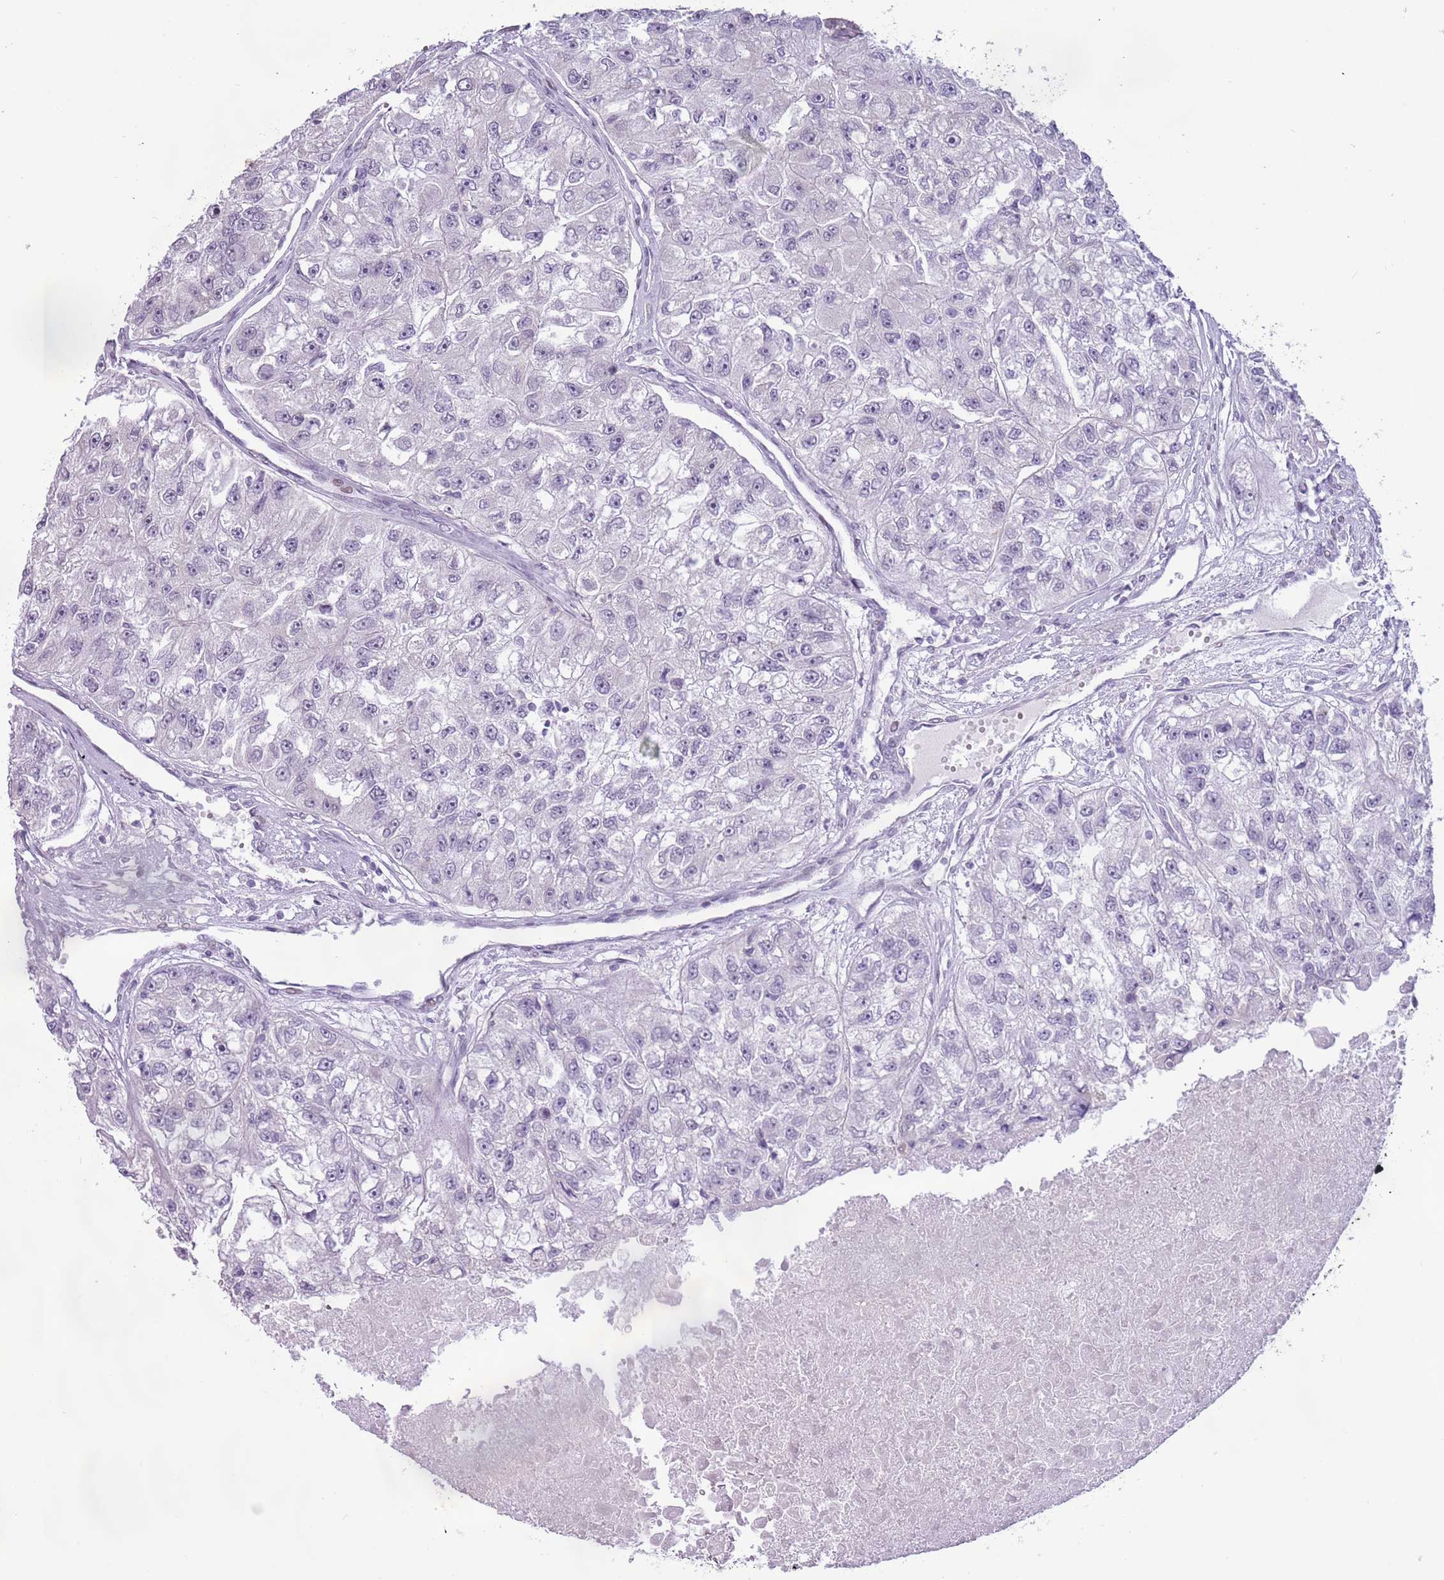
{"staining": {"intensity": "negative", "quantity": "none", "location": "none"}, "tissue": "renal cancer", "cell_type": "Tumor cells", "image_type": "cancer", "snomed": [{"axis": "morphology", "description": "Adenocarcinoma, NOS"}, {"axis": "topography", "description": "Kidney"}], "caption": "High power microscopy image of an IHC photomicrograph of renal cancer, revealing no significant staining in tumor cells.", "gene": "MLLT11", "patient": {"sex": "male", "age": 63}}